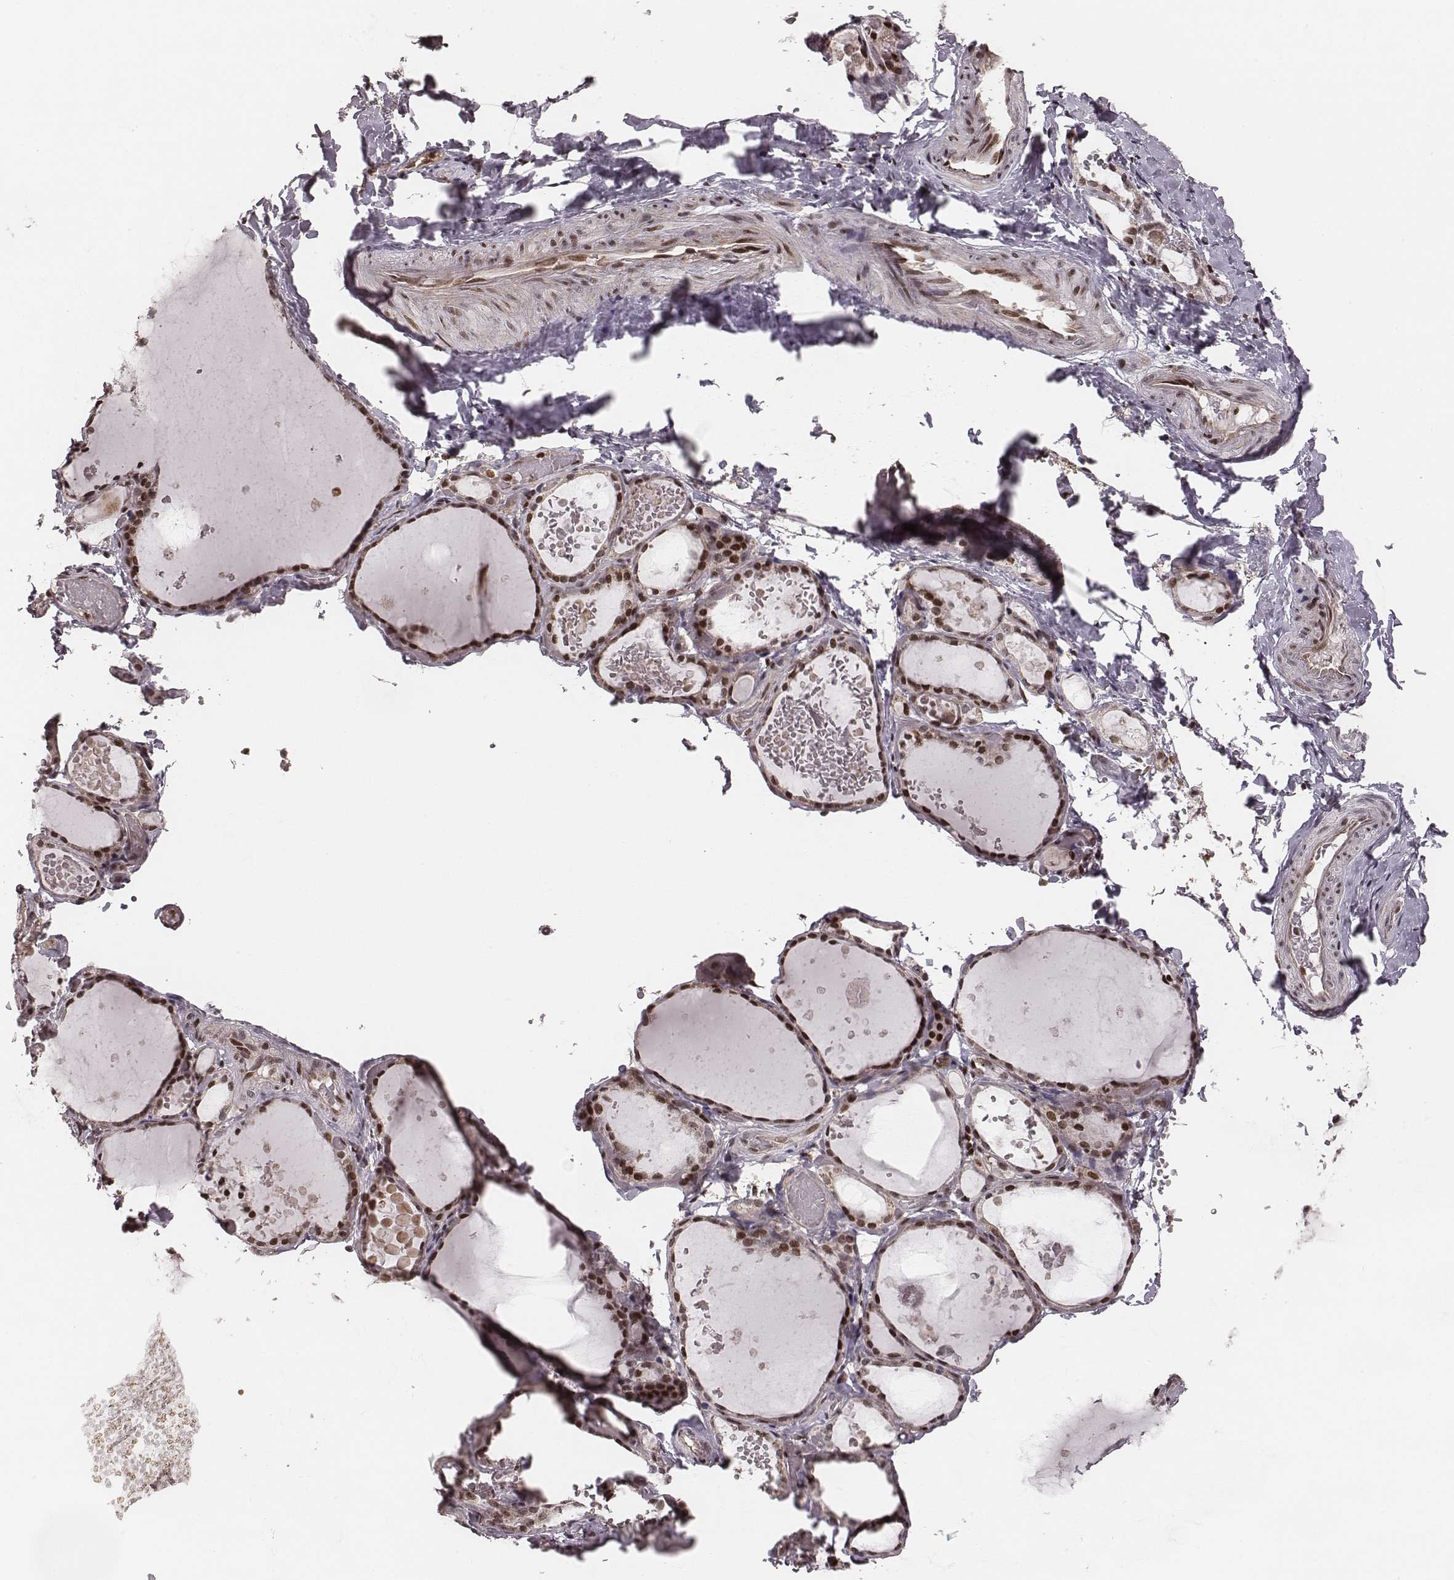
{"staining": {"intensity": "moderate", "quantity": ">75%", "location": "nuclear"}, "tissue": "thyroid gland", "cell_type": "Glandular cells", "image_type": "normal", "snomed": [{"axis": "morphology", "description": "Normal tissue, NOS"}, {"axis": "topography", "description": "Thyroid gland"}], "caption": "Immunohistochemistry (IHC) of benign thyroid gland shows medium levels of moderate nuclear staining in about >75% of glandular cells.", "gene": "VRK3", "patient": {"sex": "female", "age": 56}}